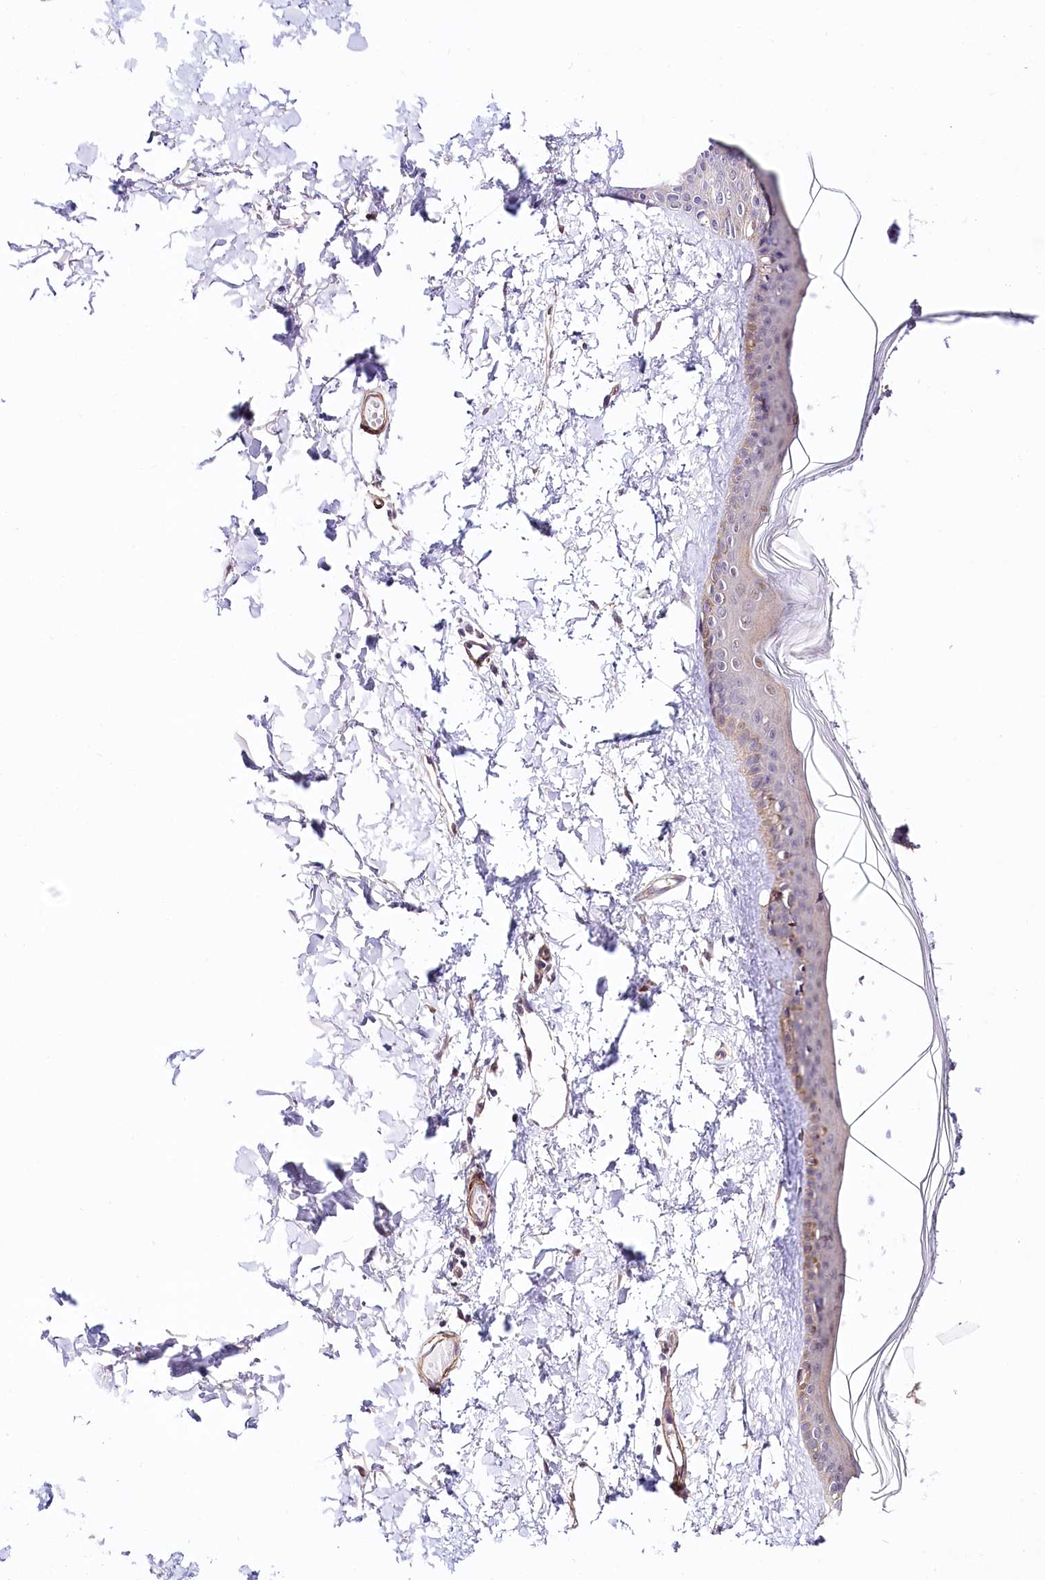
{"staining": {"intensity": "moderate", "quantity": ">75%", "location": "cytoplasmic/membranous,nuclear"}, "tissue": "skin", "cell_type": "Fibroblasts", "image_type": "normal", "snomed": [{"axis": "morphology", "description": "Normal tissue, NOS"}, {"axis": "topography", "description": "Skin"}], "caption": "IHC of normal human skin reveals medium levels of moderate cytoplasmic/membranous,nuclear positivity in approximately >75% of fibroblasts.", "gene": "PPP2R5B", "patient": {"sex": "female", "age": 58}}